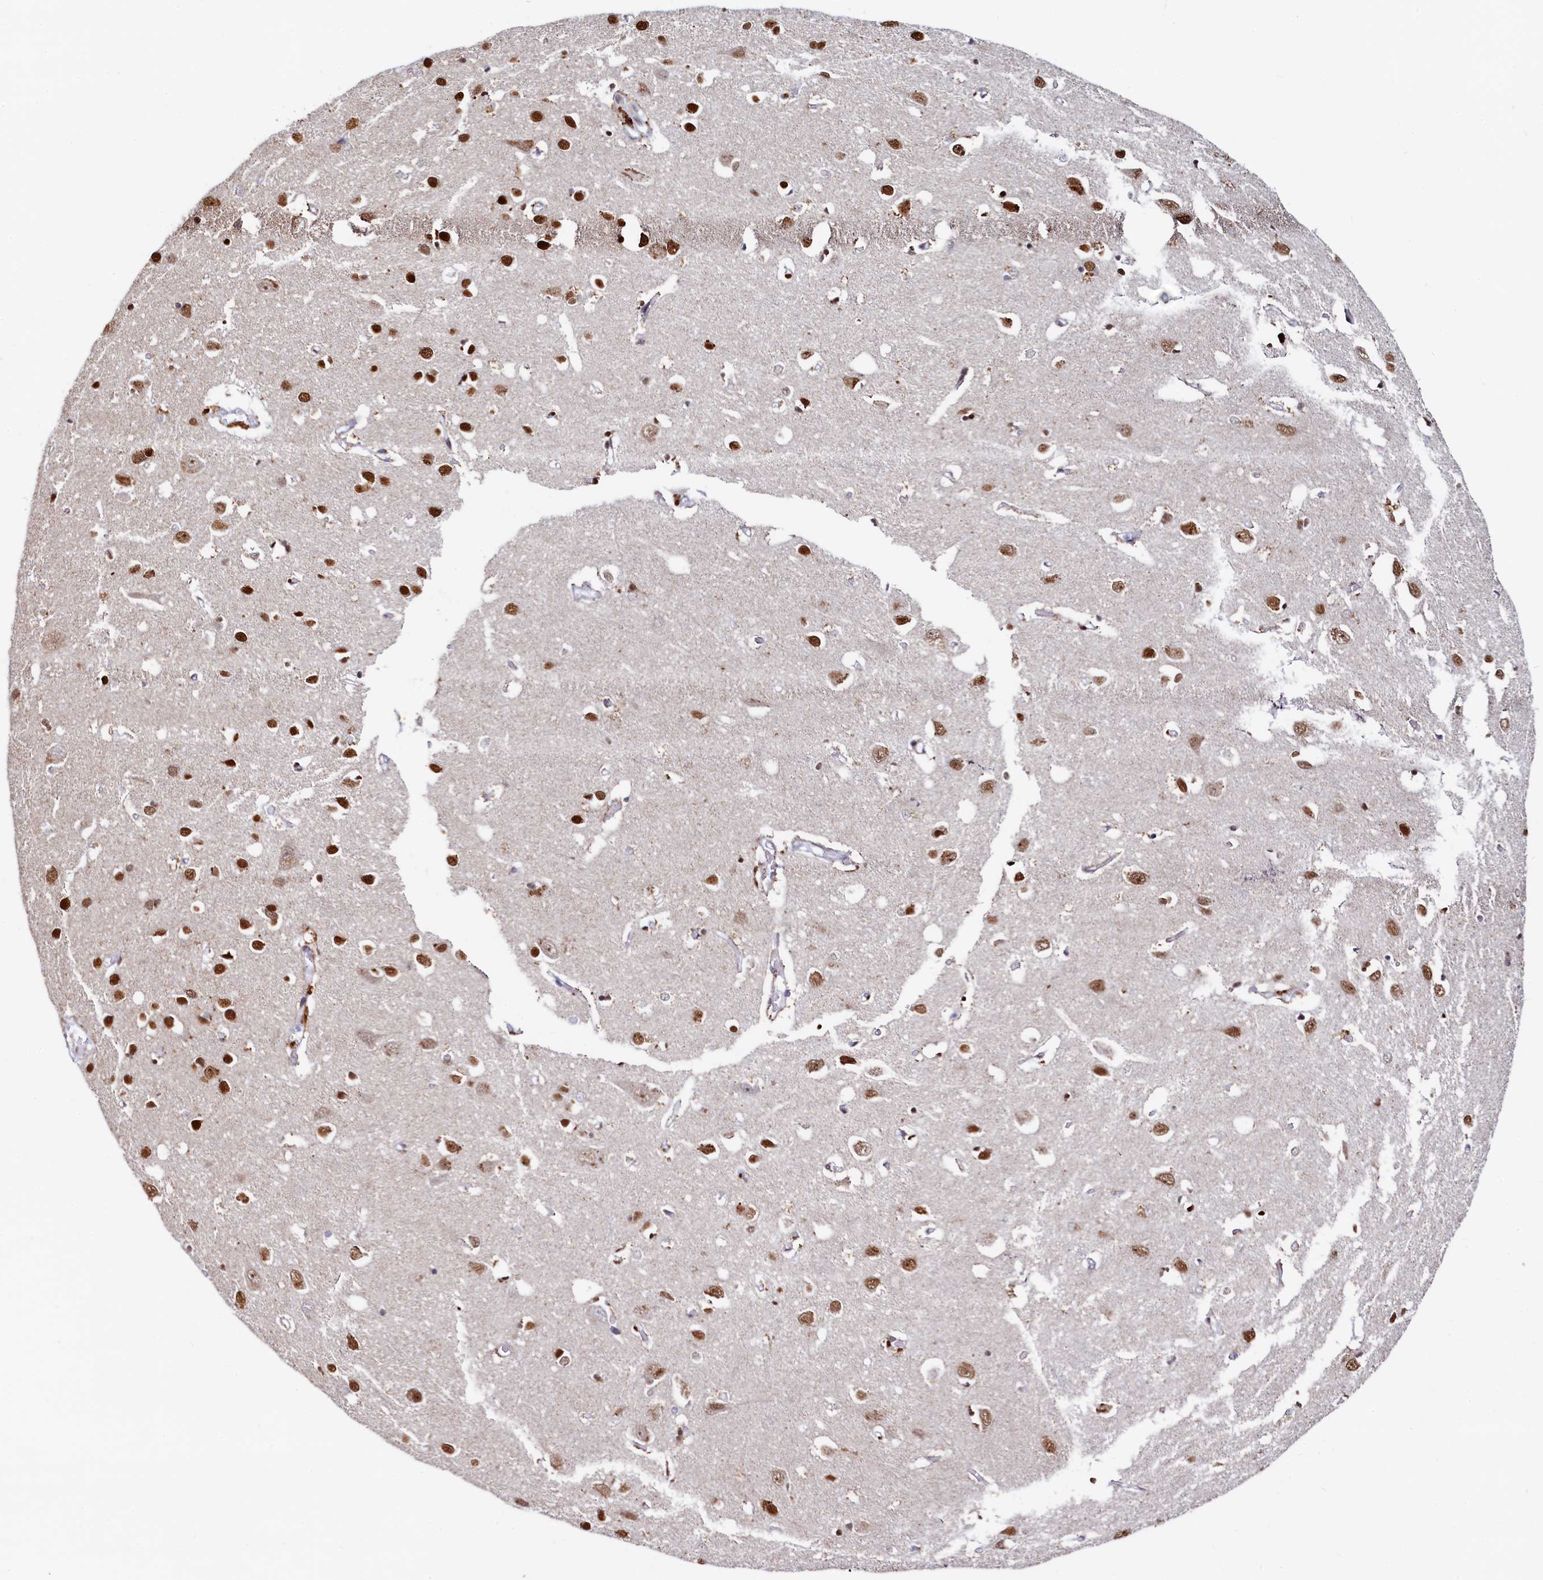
{"staining": {"intensity": "moderate", "quantity": ">75%", "location": "cytoplasmic/membranous"}, "tissue": "cerebral cortex", "cell_type": "Endothelial cells", "image_type": "normal", "snomed": [{"axis": "morphology", "description": "Normal tissue, NOS"}, {"axis": "topography", "description": "Cerebral cortex"}], "caption": "Endothelial cells exhibit medium levels of moderate cytoplasmic/membranous expression in approximately >75% of cells in normal human cerebral cortex. Using DAB (3,3'-diaminobenzidine) (brown) and hematoxylin (blue) stains, captured at high magnification using brightfield microscopy.", "gene": "HDGFL3", "patient": {"sex": "female", "age": 64}}